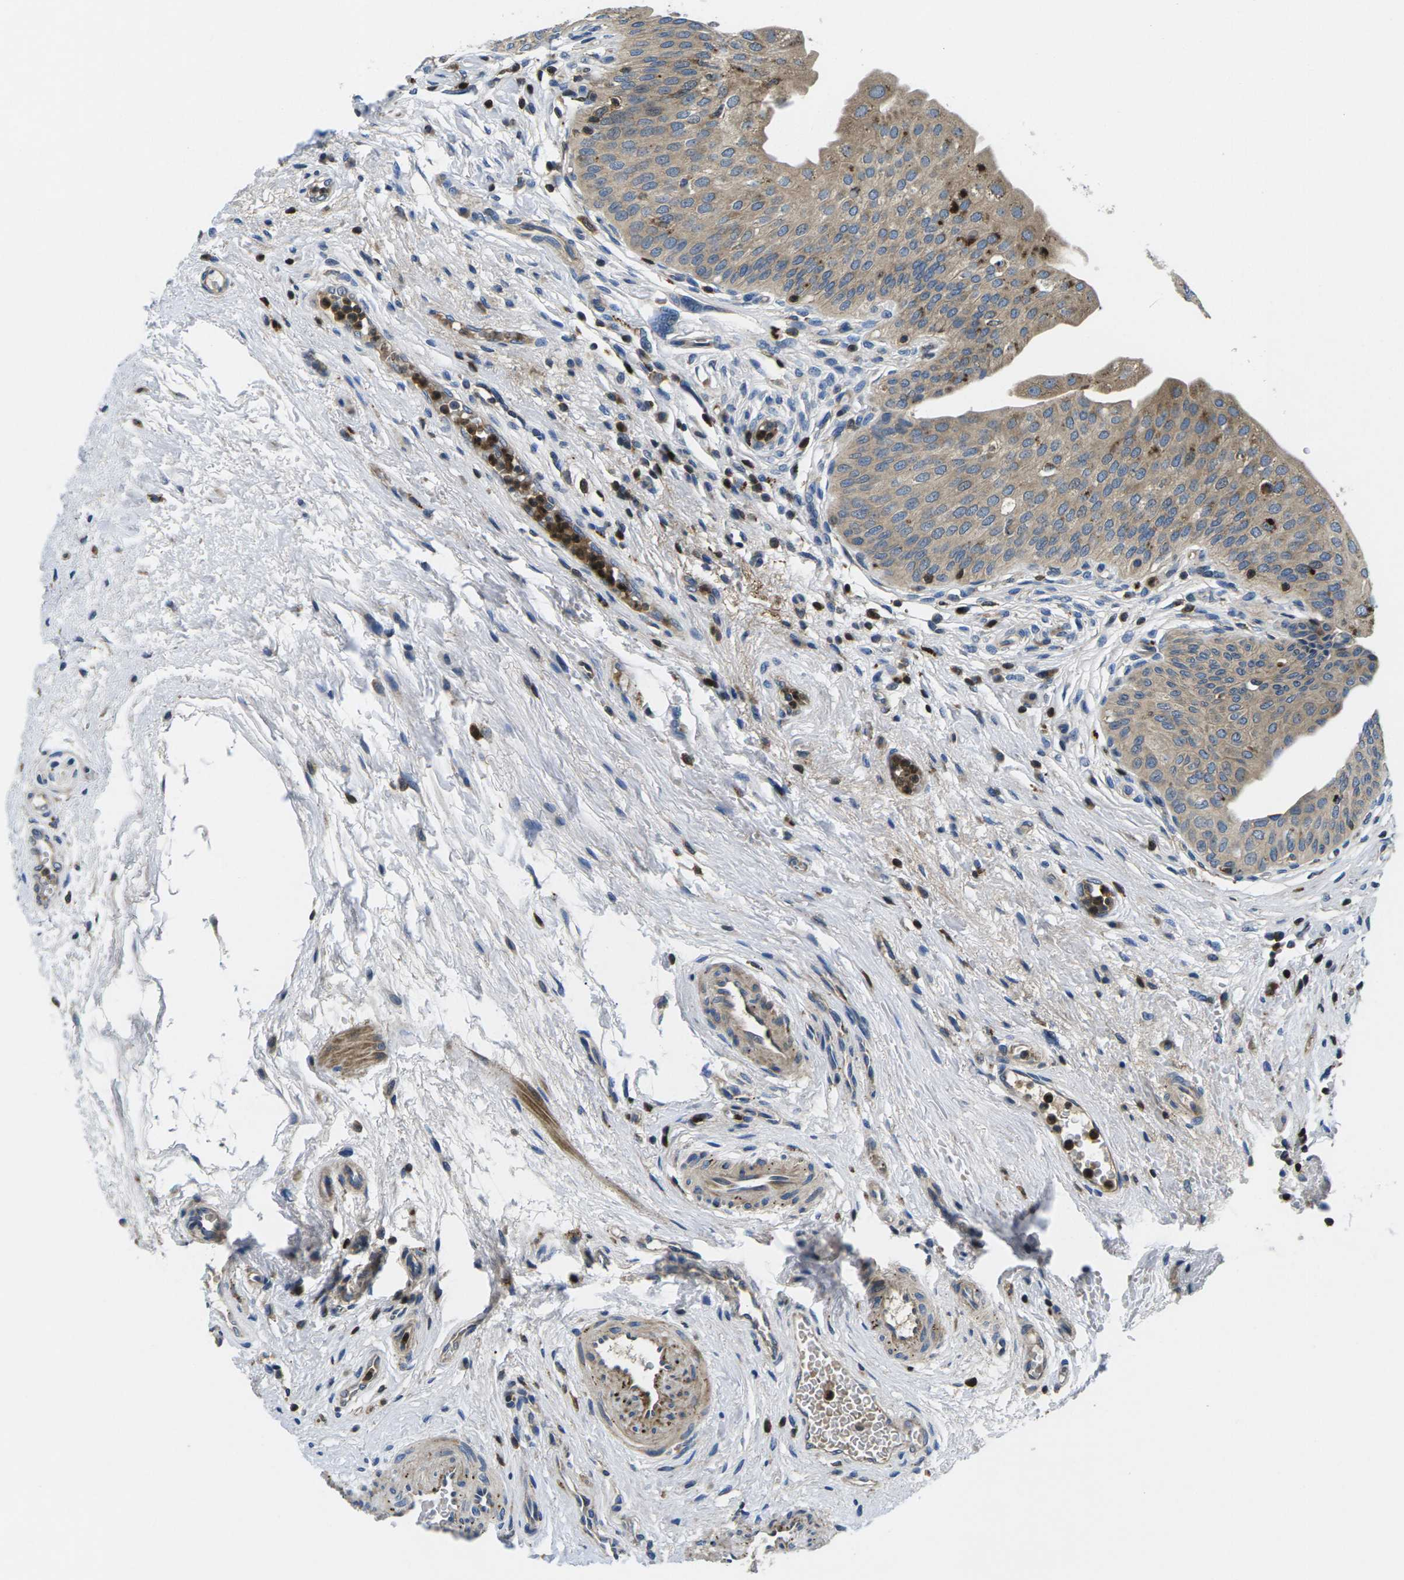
{"staining": {"intensity": "moderate", "quantity": ">75%", "location": "cytoplasmic/membranous"}, "tissue": "urinary bladder", "cell_type": "Urothelial cells", "image_type": "normal", "snomed": [{"axis": "morphology", "description": "Normal tissue, NOS"}, {"axis": "topography", "description": "Urinary bladder"}], "caption": "High-power microscopy captured an IHC histopathology image of unremarkable urinary bladder, revealing moderate cytoplasmic/membranous expression in approximately >75% of urothelial cells.", "gene": "PLCE1", "patient": {"sex": "male", "age": 46}}